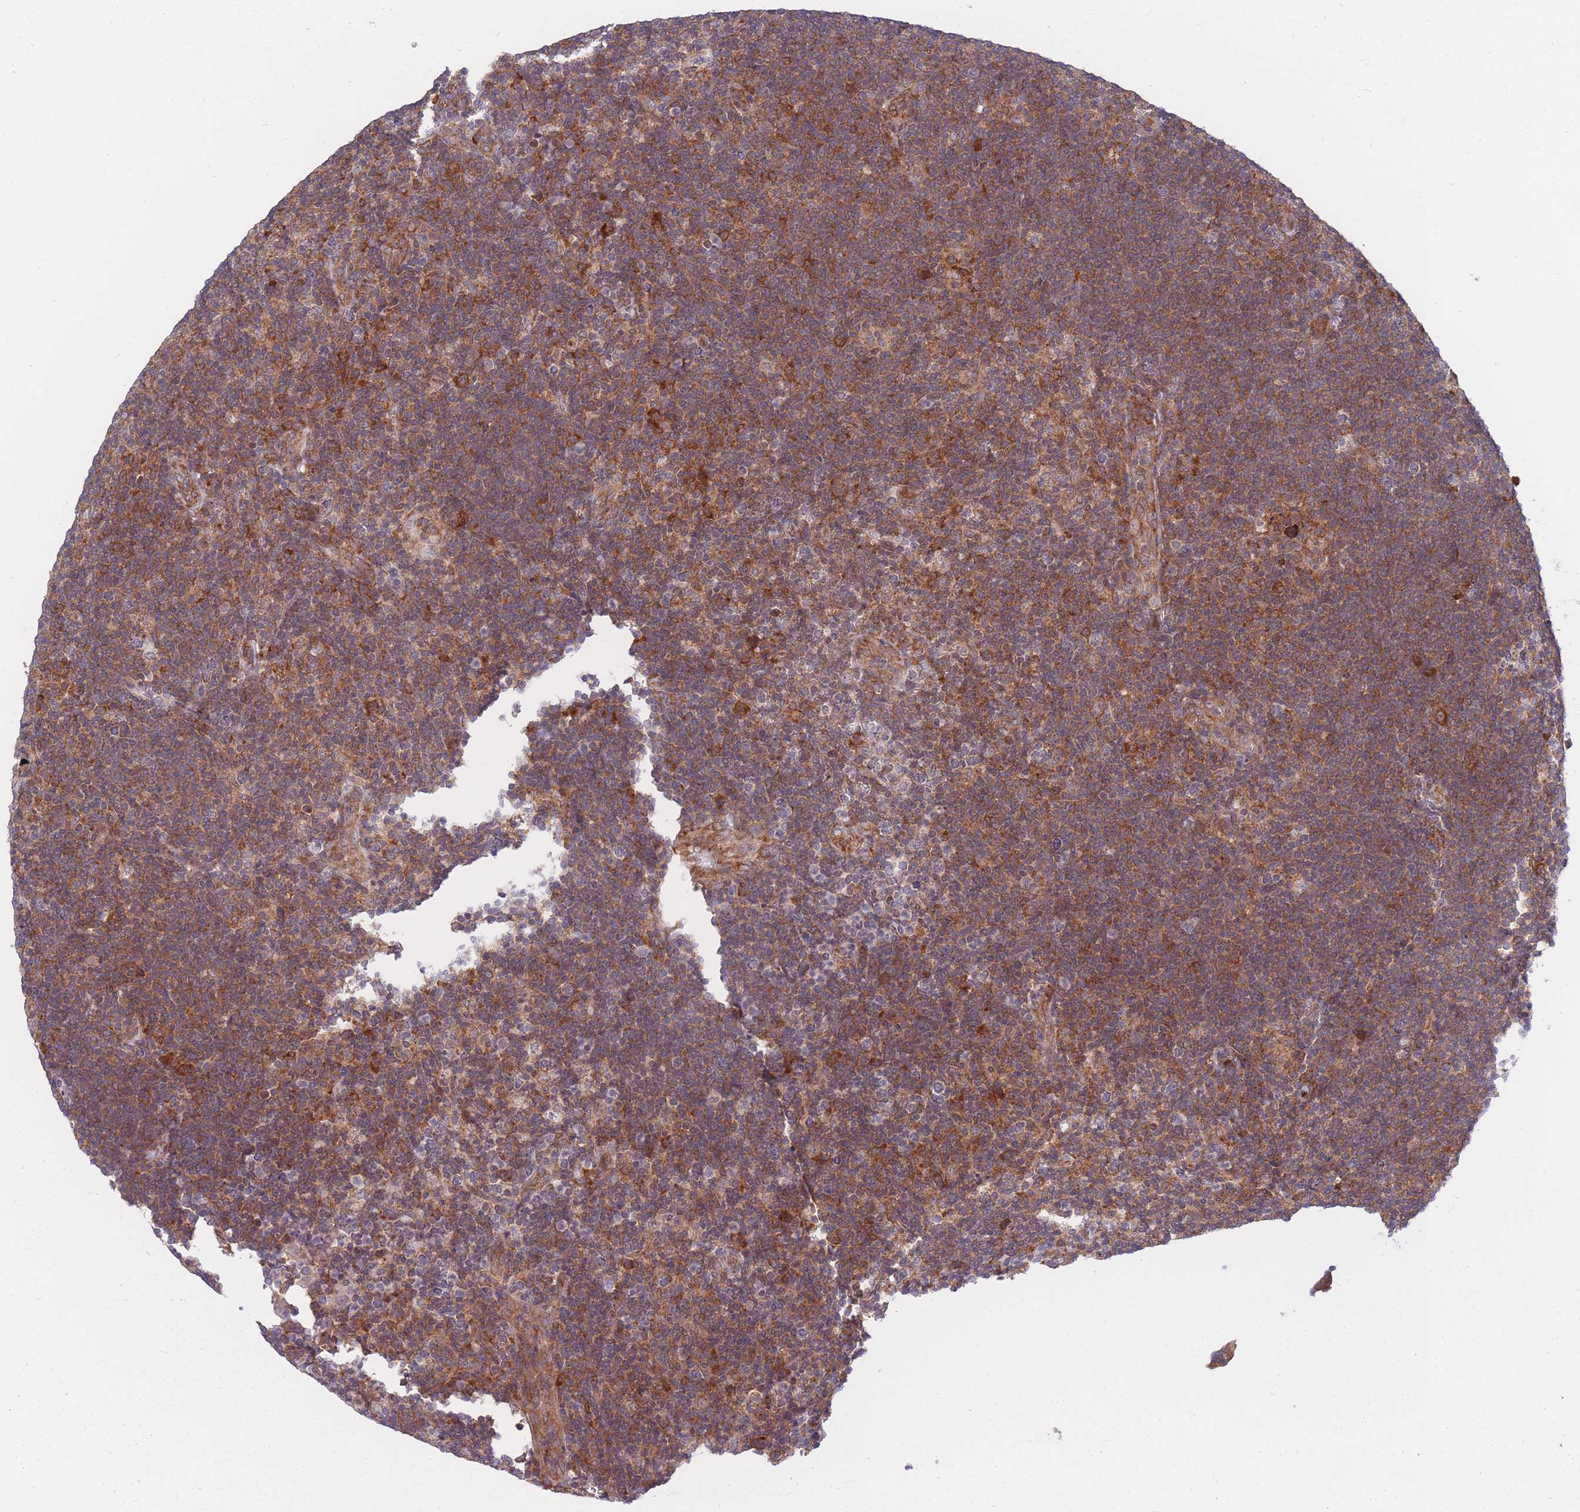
{"staining": {"intensity": "strong", "quantity": ">75%", "location": "cytoplasmic/membranous"}, "tissue": "lymphoma", "cell_type": "Tumor cells", "image_type": "cancer", "snomed": [{"axis": "morphology", "description": "Hodgkin's disease, NOS"}, {"axis": "topography", "description": "Lymph node"}], "caption": "Tumor cells reveal strong cytoplasmic/membranous staining in approximately >75% of cells in lymphoma.", "gene": "CCDC124", "patient": {"sex": "female", "age": 57}}